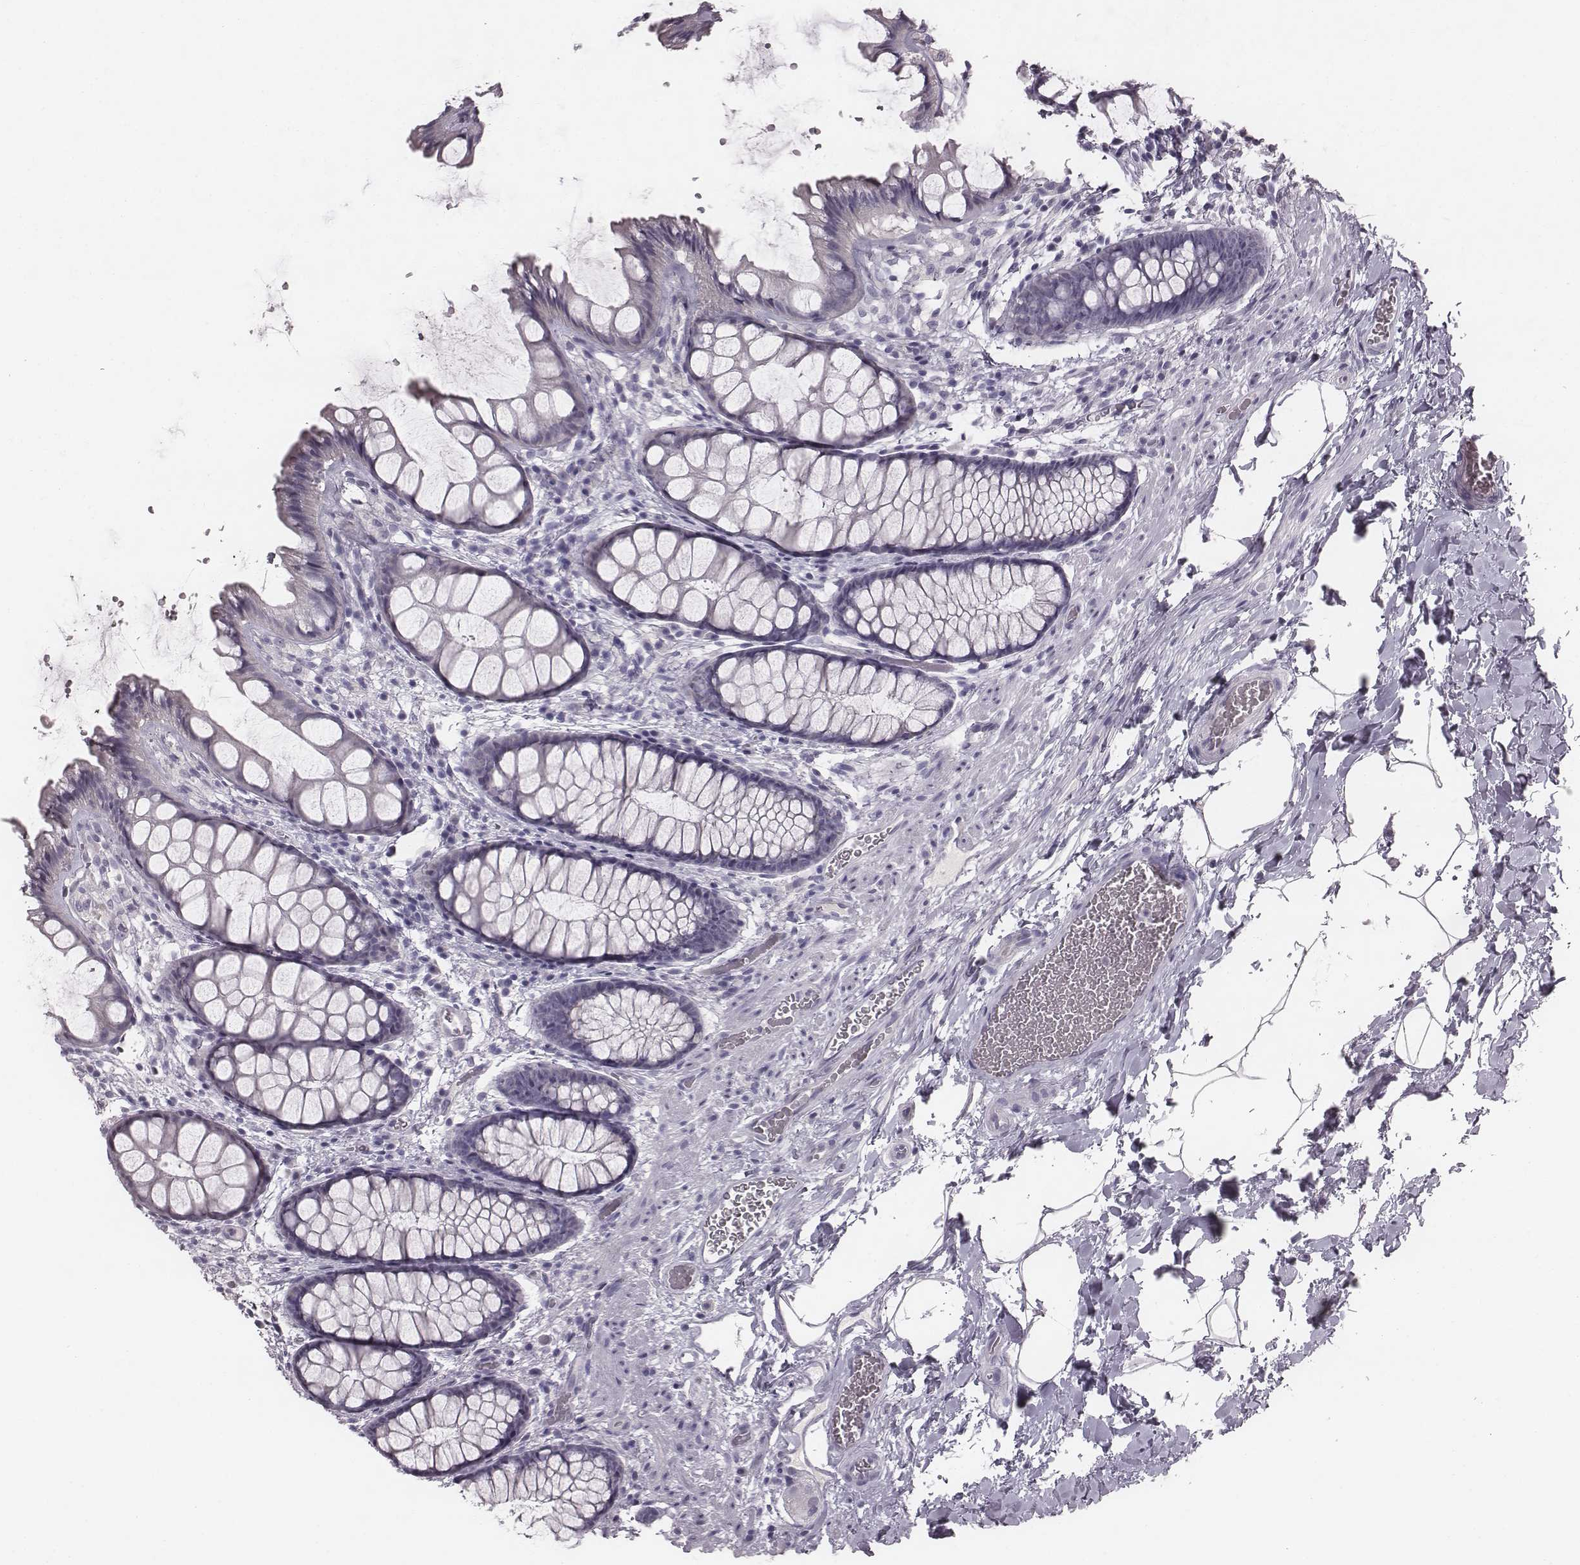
{"staining": {"intensity": "negative", "quantity": "none", "location": "none"}, "tissue": "rectum", "cell_type": "Glandular cells", "image_type": "normal", "snomed": [{"axis": "morphology", "description": "Normal tissue, NOS"}, {"axis": "topography", "description": "Rectum"}], "caption": "IHC histopathology image of normal rectum: rectum stained with DAB (3,3'-diaminobenzidine) shows no significant protein staining in glandular cells.", "gene": "ENSG00000284762", "patient": {"sex": "female", "age": 62}}